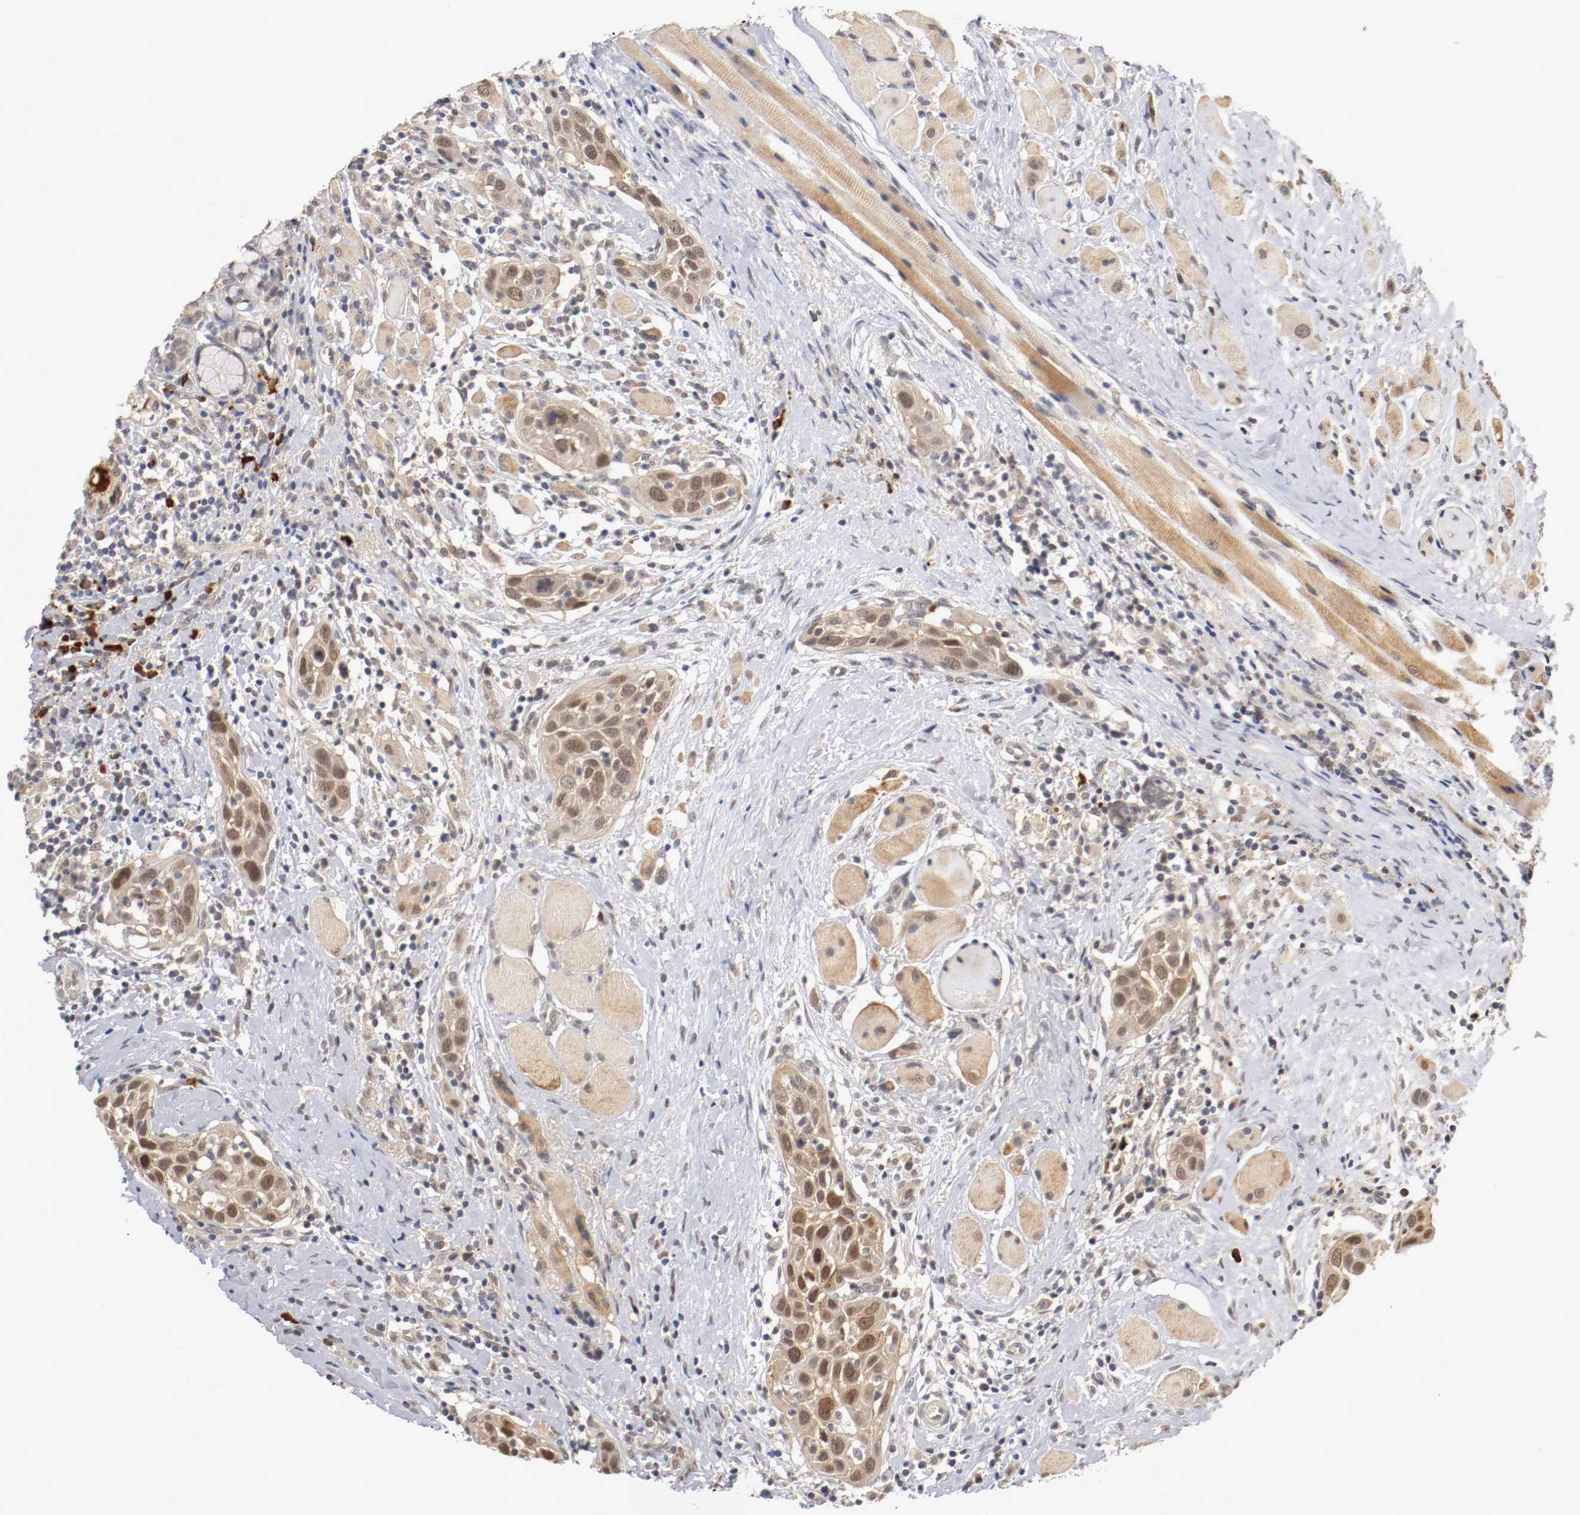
{"staining": {"intensity": "moderate", "quantity": ">75%", "location": "cytoplasmic/membranous,nuclear"}, "tissue": "head and neck cancer", "cell_type": "Tumor cells", "image_type": "cancer", "snomed": [{"axis": "morphology", "description": "Squamous cell carcinoma, NOS"}, {"axis": "topography", "description": "Oral tissue"}, {"axis": "topography", "description": "Head-Neck"}], "caption": "Protein expression by IHC reveals moderate cytoplasmic/membranous and nuclear expression in approximately >75% of tumor cells in head and neck cancer (squamous cell carcinoma).", "gene": "DNMT3B", "patient": {"sex": "female", "age": 50}}